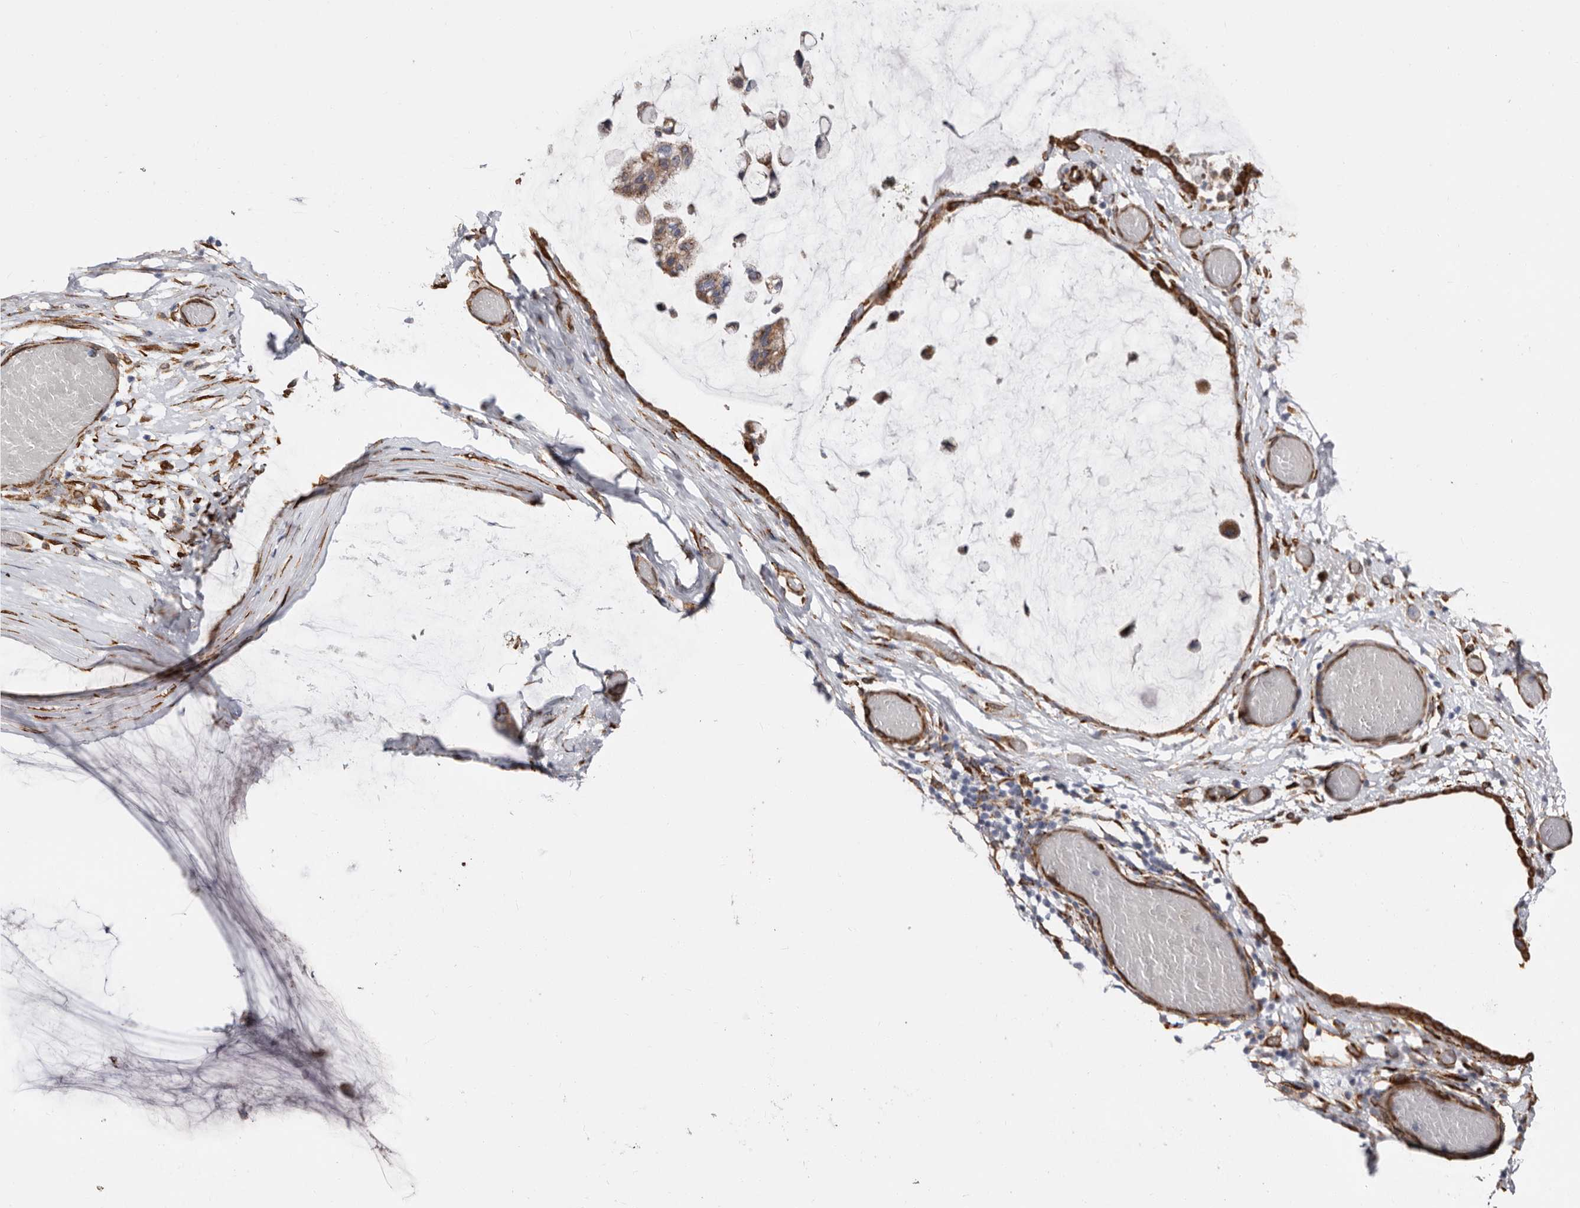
{"staining": {"intensity": "moderate", "quantity": ">75%", "location": "cytoplasmic/membranous"}, "tissue": "ovarian cancer", "cell_type": "Tumor cells", "image_type": "cancer", "snomed": [{"axis": "morphology", "description": "Cystadenocarcinoma, mucinous, NOS"}, {"axis": "topography", "description": "Ovary"}], "caption": "Mucinous cystadenocarcinoma (ovarian) was stained to show a protein in brown. There is medium levels of moderate cytoplasmic/membranous expression in approximately >75% of tumor cells. The protein is shown in brown color, while the nuclei are stained blue.", "gene": "SEMA3E", "patient": {"sex": "female", "age": 39}}